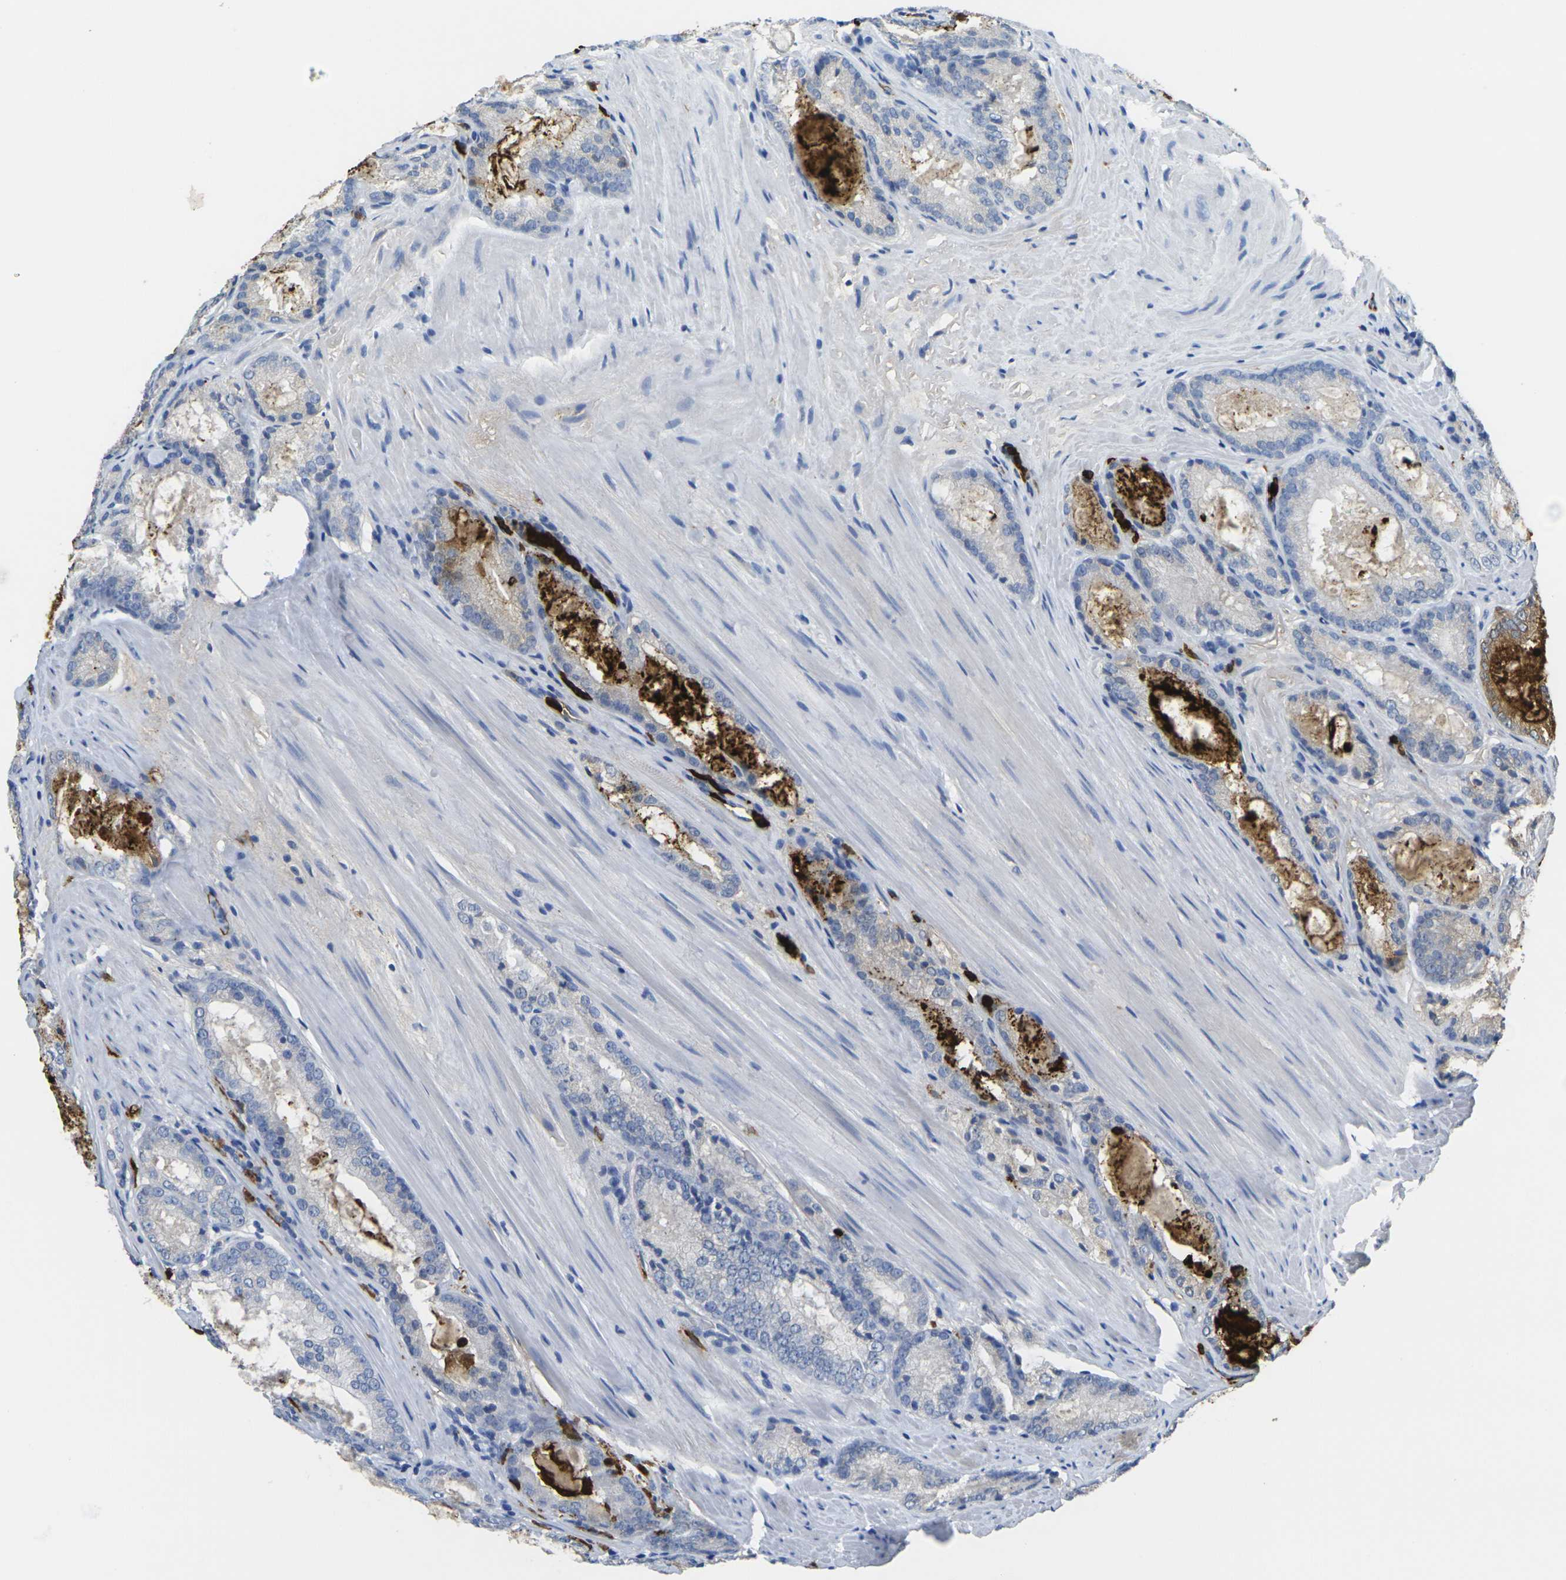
{"staining": {"intensity": "moderate", "quantity": "<25%", "location": "cytoplasmic/membranous"}, "tissue": "prostate cancer", "cell_type": "Tumor cells", "image_type": "cancer", "snomed": [{"axis": "morphology", "description": "Adenocarcinoma, Low grade"}, {"axis": "topography", "description": "Prostate"}], "caption": "There is low levels of moderate cytoplasmic/membranous expression in tumor cells of prostate cancer (low-grade adenocarcinoma), as demonstrated by immunohistochemical staining (brown color).", "gene": "S100A9", "patient": {"sex": "male", "age": 64}}